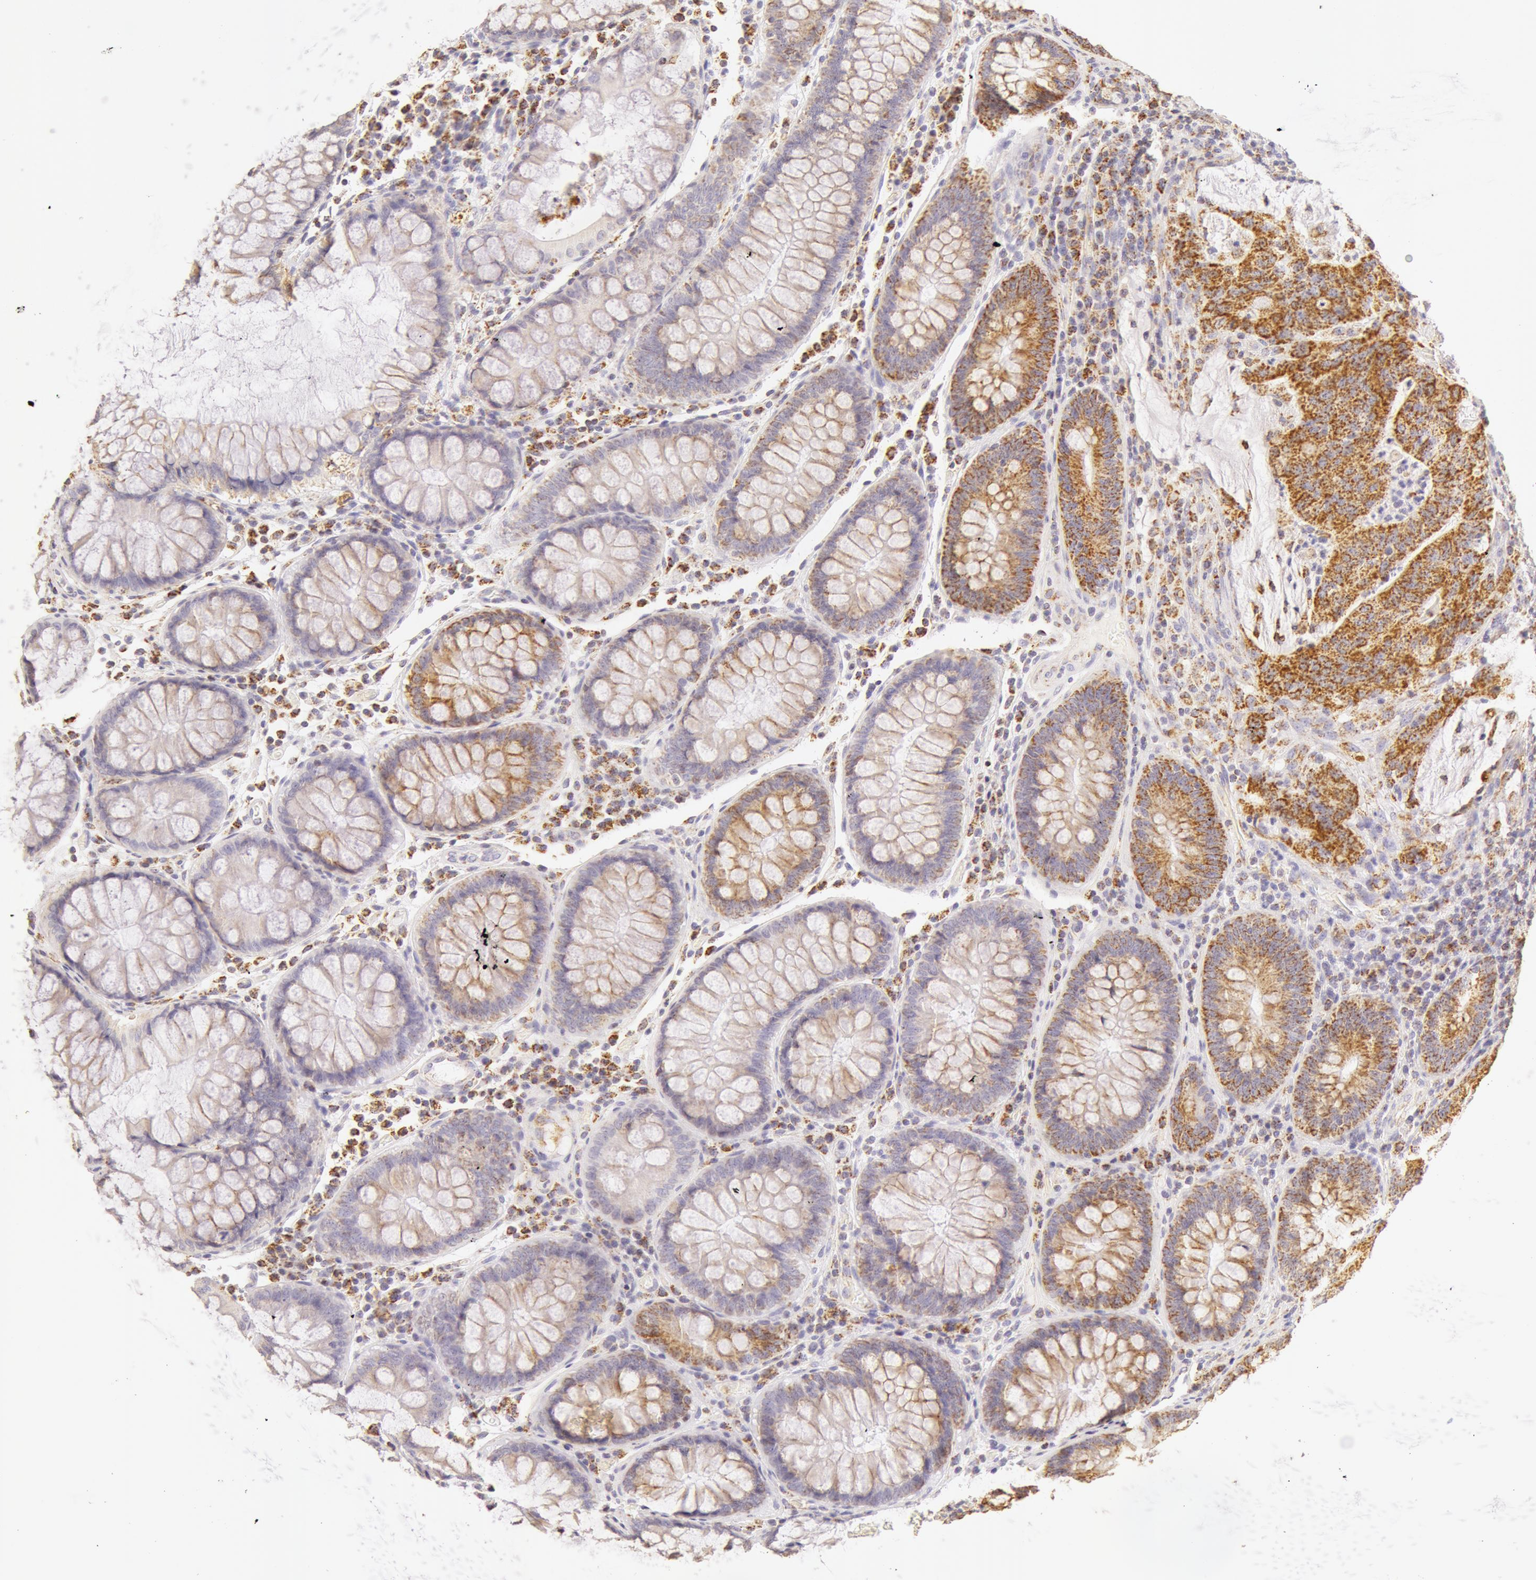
{"staining": {"intensity": "moderate", "quantity": ">75%", "location": "cytoplasmic/membranous"}, "tissue": "colorectal cancer", "cell_type": "Tumor cells", "image_type": "cancer", "snomed": [{"axis": "morphology", "description": "Adenocarcinoma, NOS"}, {"axis": "topography", "description": "Colon"}], "caption": "Approximately >75% of tumor cells in colorectal adenocarcinoma demonstrate moderate cytoplasmic/membranous protein expression as visualized by brown immunohistochemical staining.", "gene": "ATP5F1B", "patient": {"sex": "male", "age": 54}}